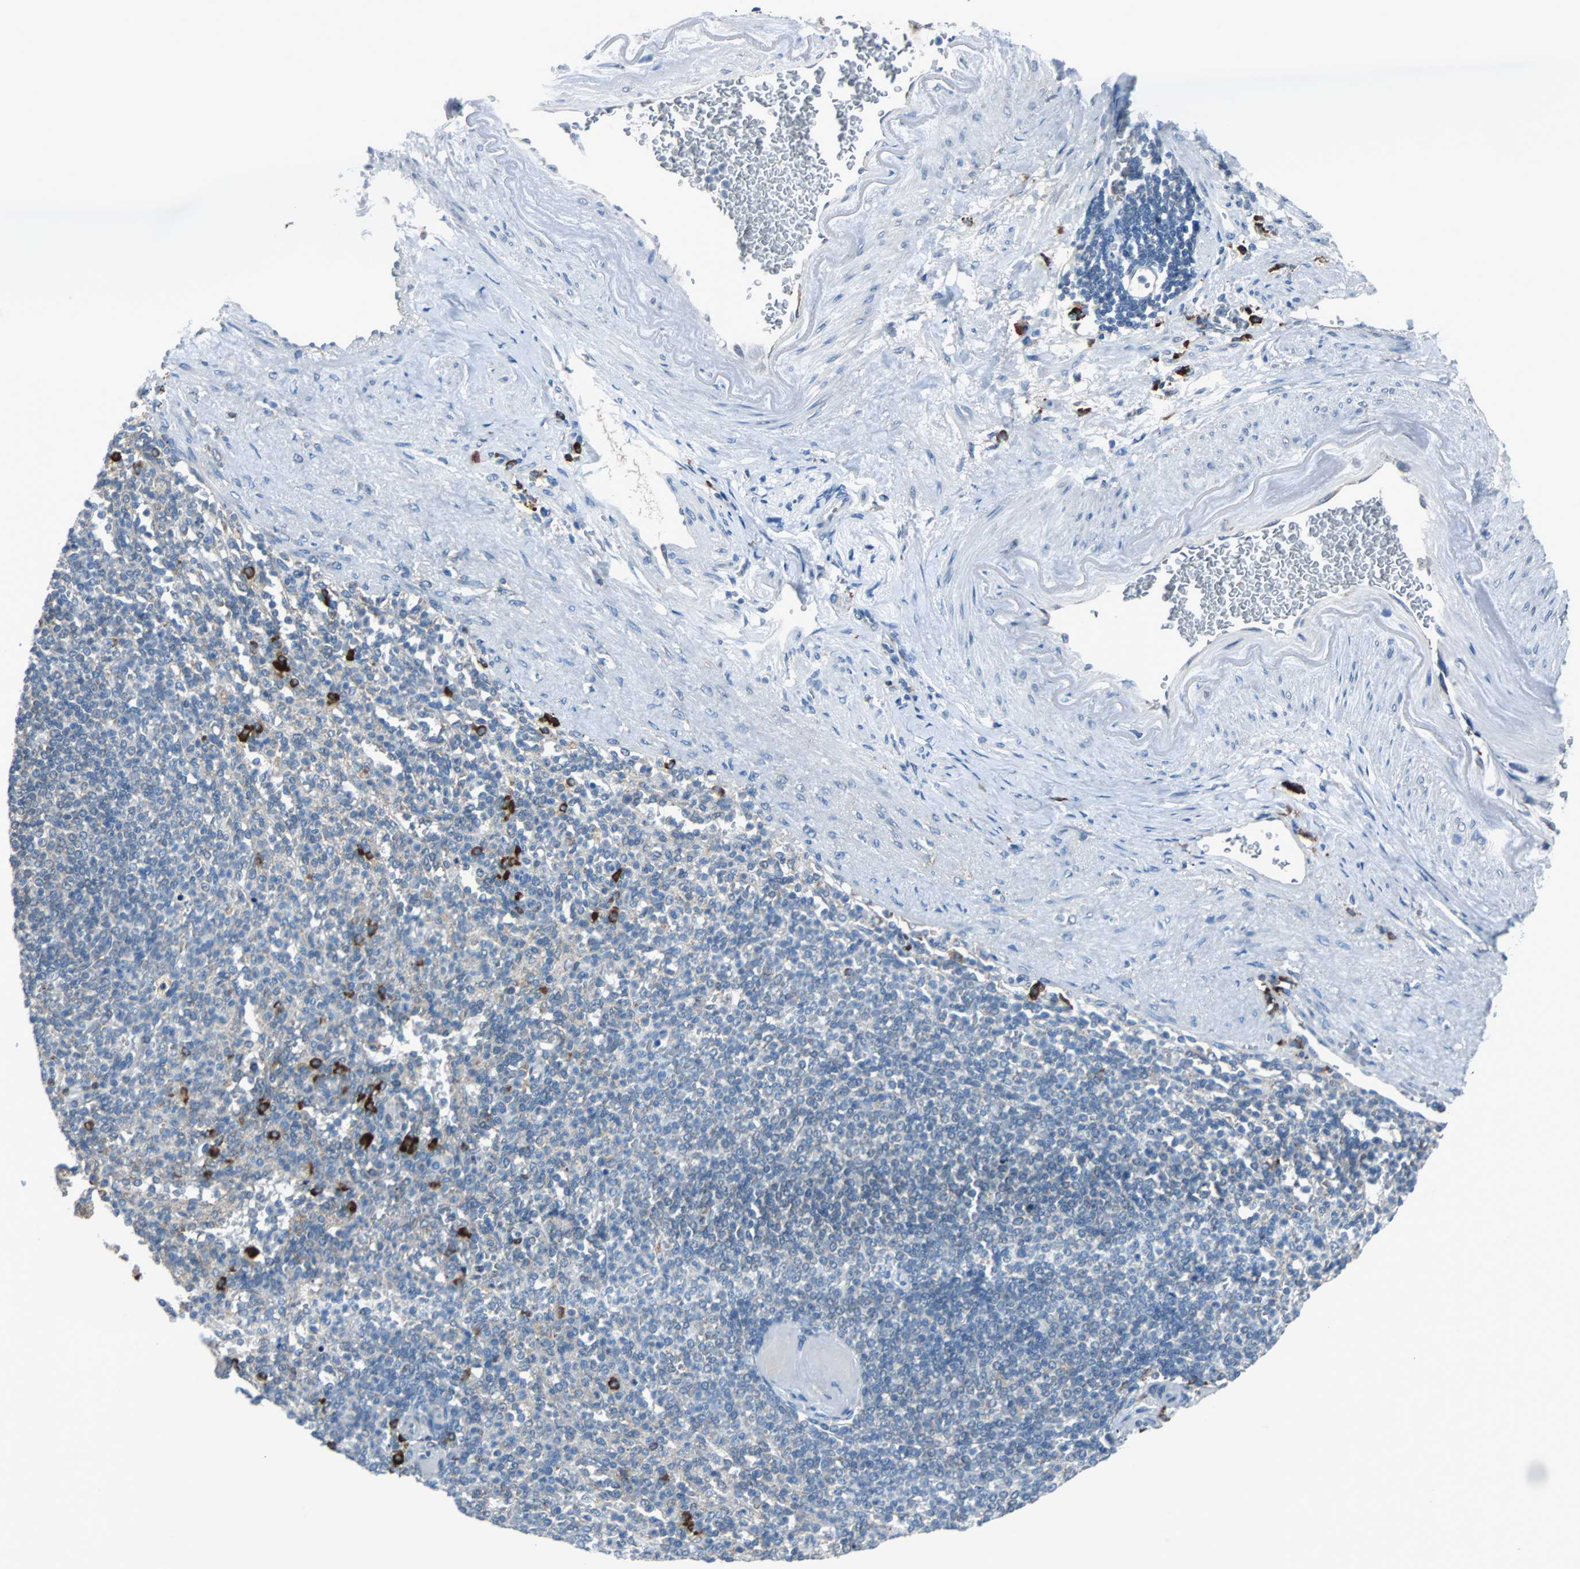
{"staining": {"intensity": "weak", "quantity": "25%-75%", "location": "cytoplasmic/membranous"}, "tissue": "spleen", "cell_type": "Cells in red pulp", "image_type": "normal", "snomed": [{"axis": "morphology", "description": "Normal tissue, NOS"}, {"axis": "topography", "description": "Spleen"}], "caption": "A brown stain shows weak cytoplasmic/membranous expression of a protein in cells in red pulp of normal spleen. (DAB IHC, brown staining for protein, blue staining for nuclei).", "gene": "PDIA4", "patient": {"sex": "female", "age": 74}}